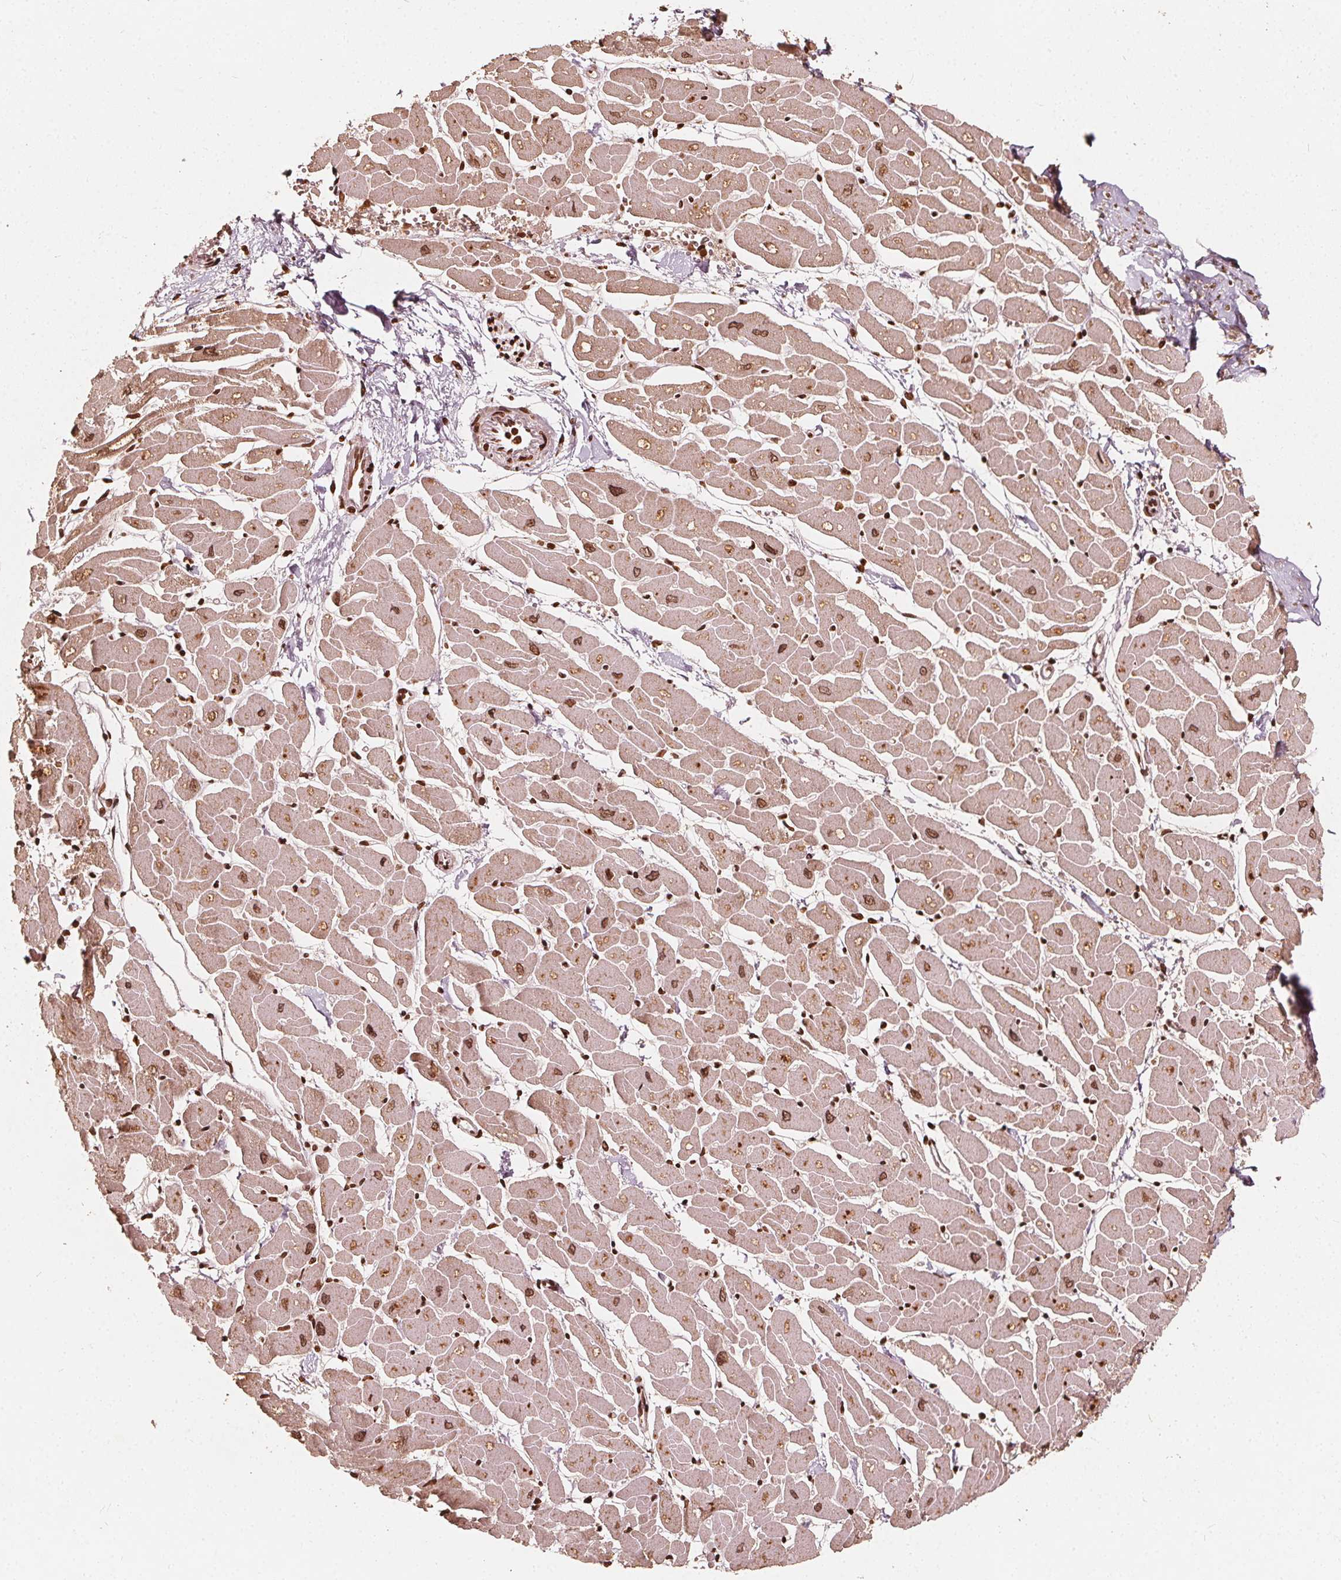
{"staining": {"intensity": "moderate", "quantity": ">75%", "location": "nuclear"}, "tissue": "heart muscle", "cell_type": "Cardiomyocytes", "image_type": "normal", "snomed": [{"axis": "morphology", "description": "Normal tissue, NOS"}, {"axis": "topography", "description": "Heart"}], "caption": "Cardiomyocytes exhibit medium levels of moderate nuclear positivity in about >75% of cells in normal human heart muscle. The protein of interest is shown in brown color, while the nuclei are stained blue.", "gene": "H3C14", "patient": {"sex": "male", "age": 57}}